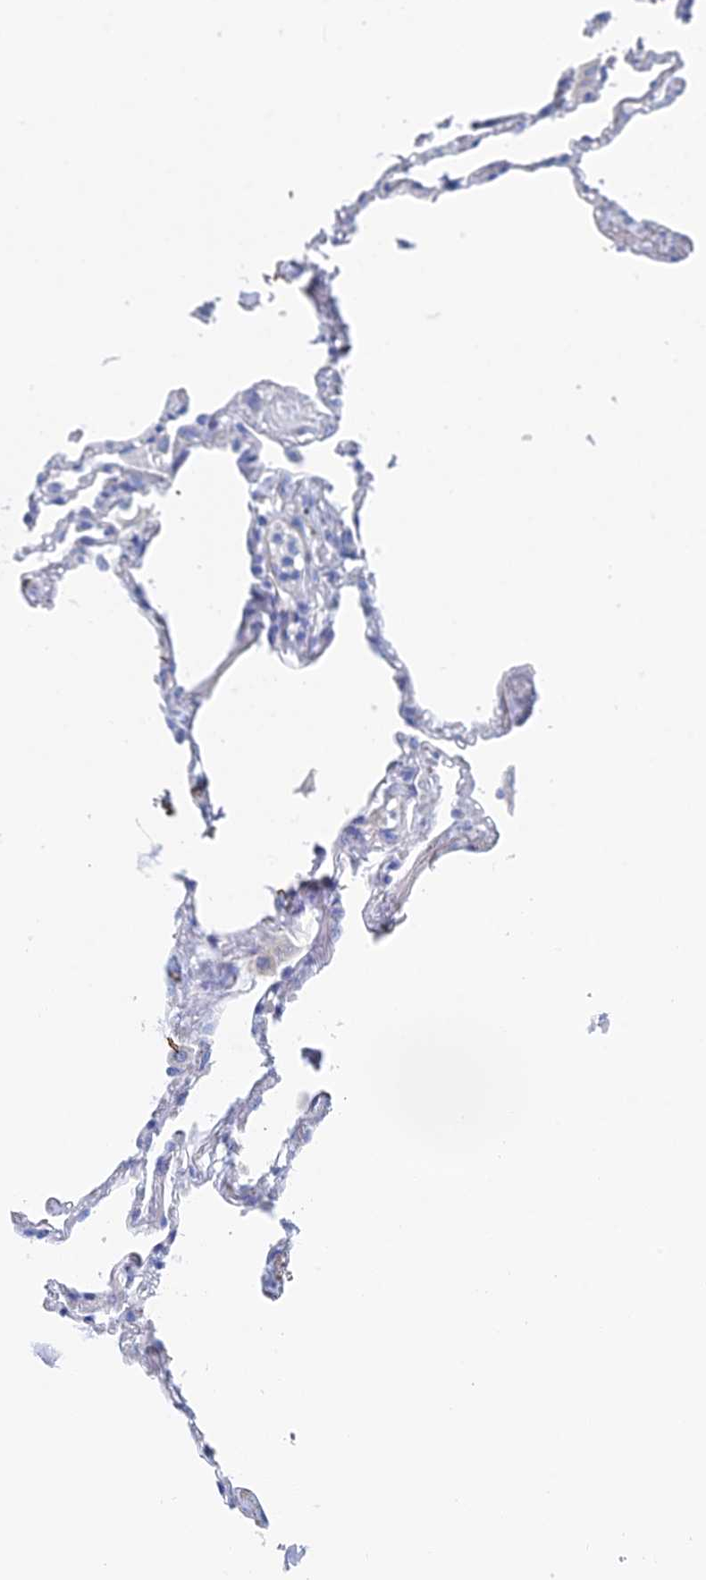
{"staining": {"intensity": "negative", "quantity": "none", "location": "none"}, "tissue": "lung", "cell_type": "Alveolar cells", "image_type": "normal", "snomed": [{"axis": "morphology", "description": "Normal tissue, NOS"}, {"axis": "topography", "description": "Lung"}], "caption": "DAB immunohistochemical staining of benign lung reveals no significant expression in alveolar cells.", "gene": "KCNK18", "patient": {"sex": "female", "age": 67}}